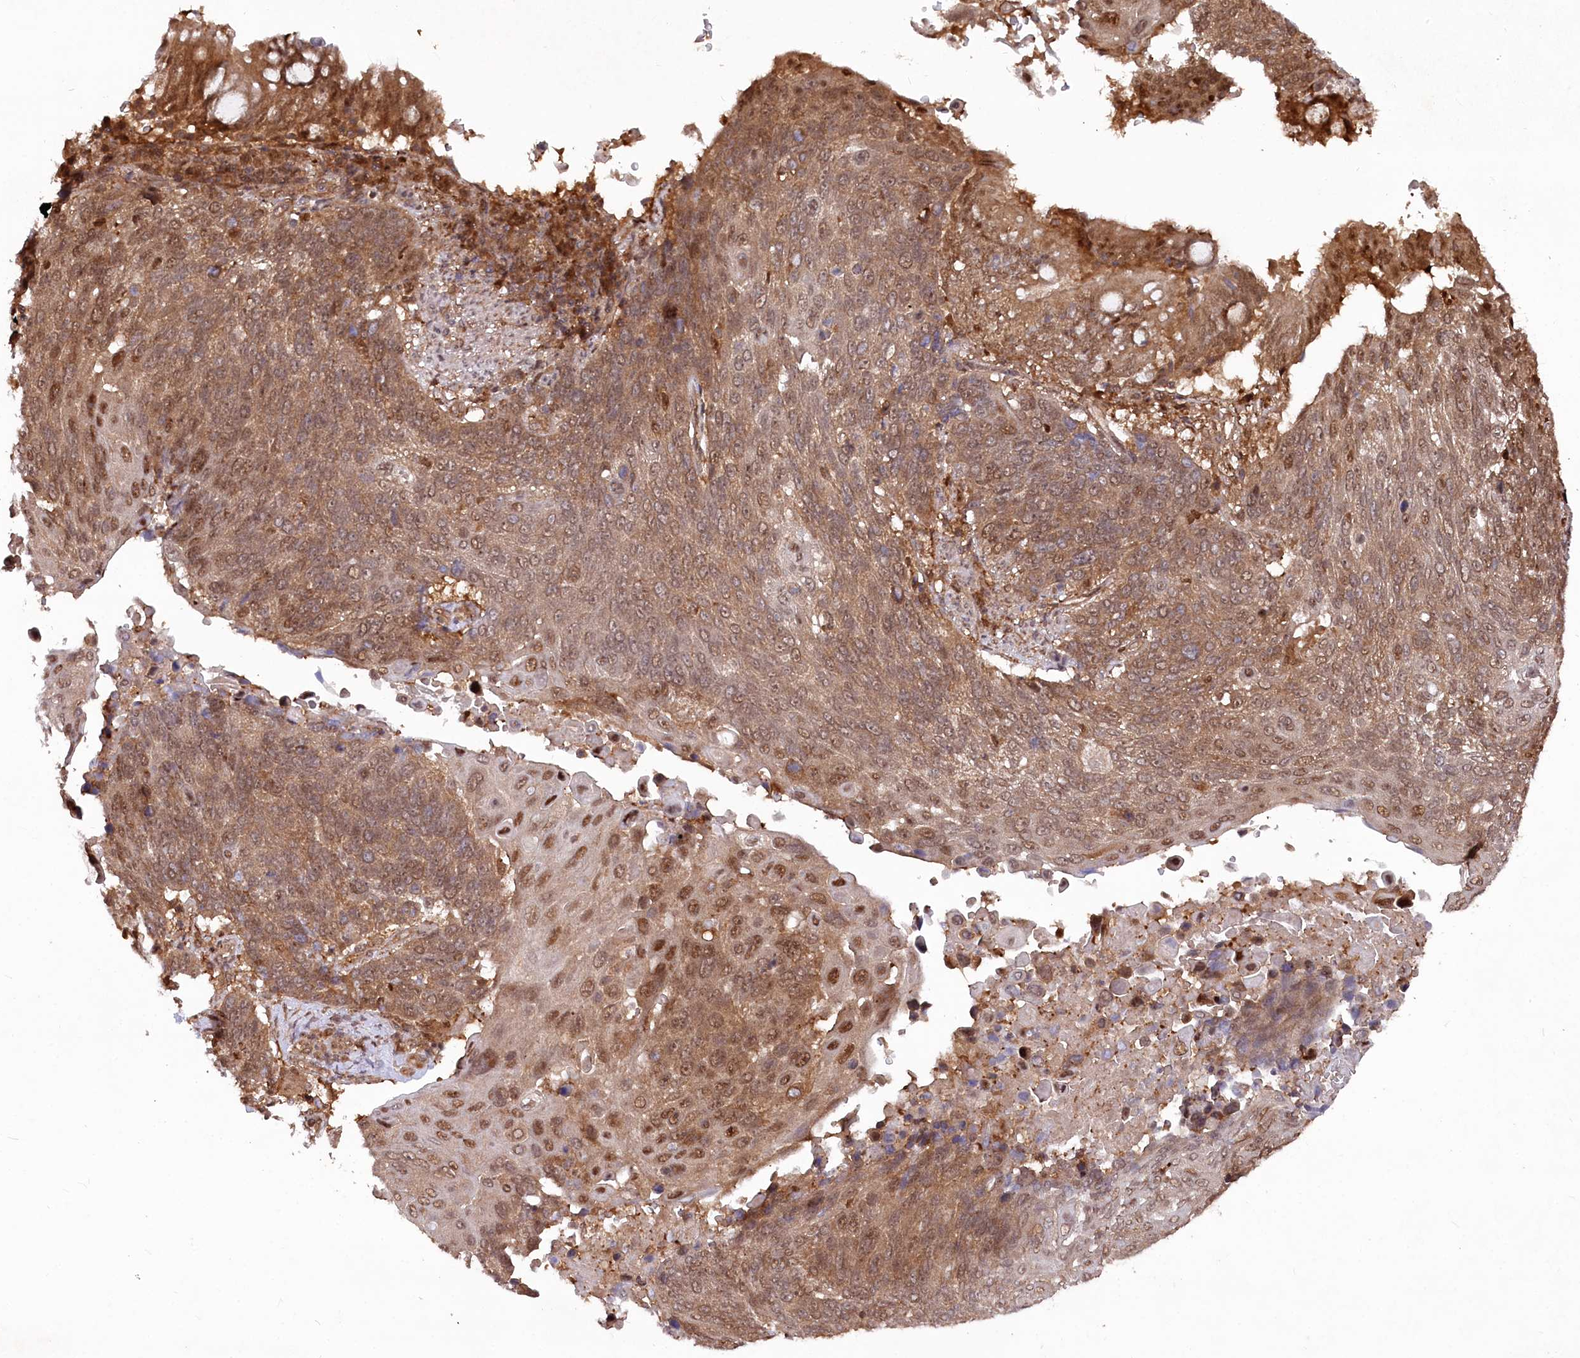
{"staining": {"intensity": "strong", "quantity": ">75%", "location": "cytoplasmic/membranous,nuclear"}, "tissue": "lung cancer", "cell_type": "Tumor cells", "image_type": "cancer", "snomed": [{"axis": "morphology", "description": "Squamous cell carcinoma, NOS"}, {"axis": "topography", "description": "Lung"}], "caption": "High-power microscopy captured an immunohistochemistry photomicrograph of lung cancer (squamous cell carcinoma), revealing strong cytoplasmic/membranous and nuclear staining in approximately >75% of tumor cells.", "gene": "PSMA1", "patient": {"sex": "male", "age": 66}}